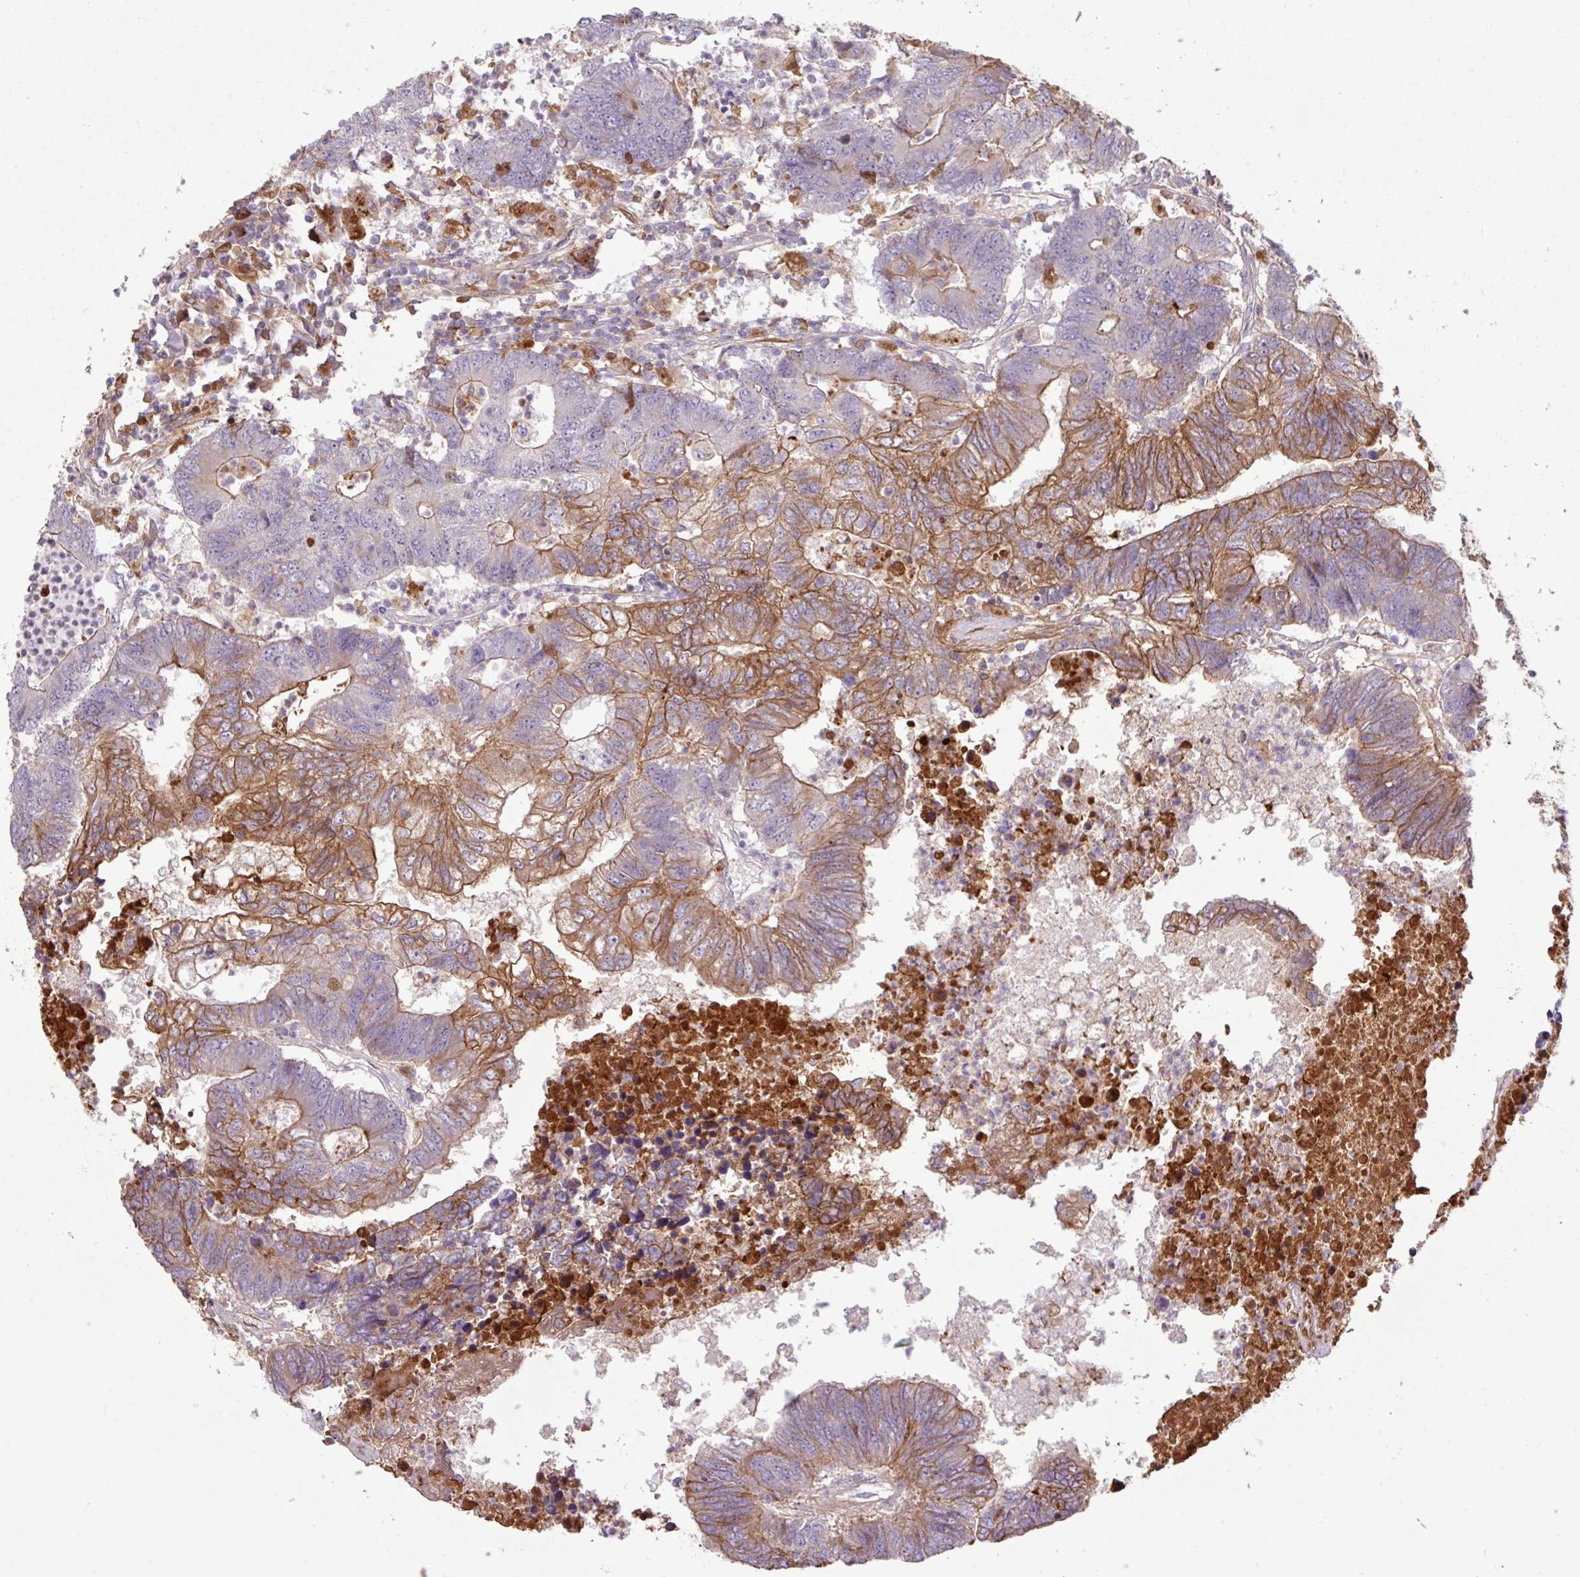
{"staining": {"intensity": "moderate", "quantity": "25%-75%", "location": "cytoplasmic/membranous"}, "tissue": "colorectal cancer", "cell_type": "Tumor cells", "image_type": "cancer", "snomed": [{"axis": "morphology", "description": "Adenocarcinoma, NOS"}, {"axis": "topography", "description": "Colon"}], "caption": "Adenocarcinoma (colorectal) stained with a brown dye displays moderate cytoplasmic/membranous positive positivity in approximately 25%-75% of tumor cells.", "gene": "C4B", "patient": {"sex": "female", "age": 48}}